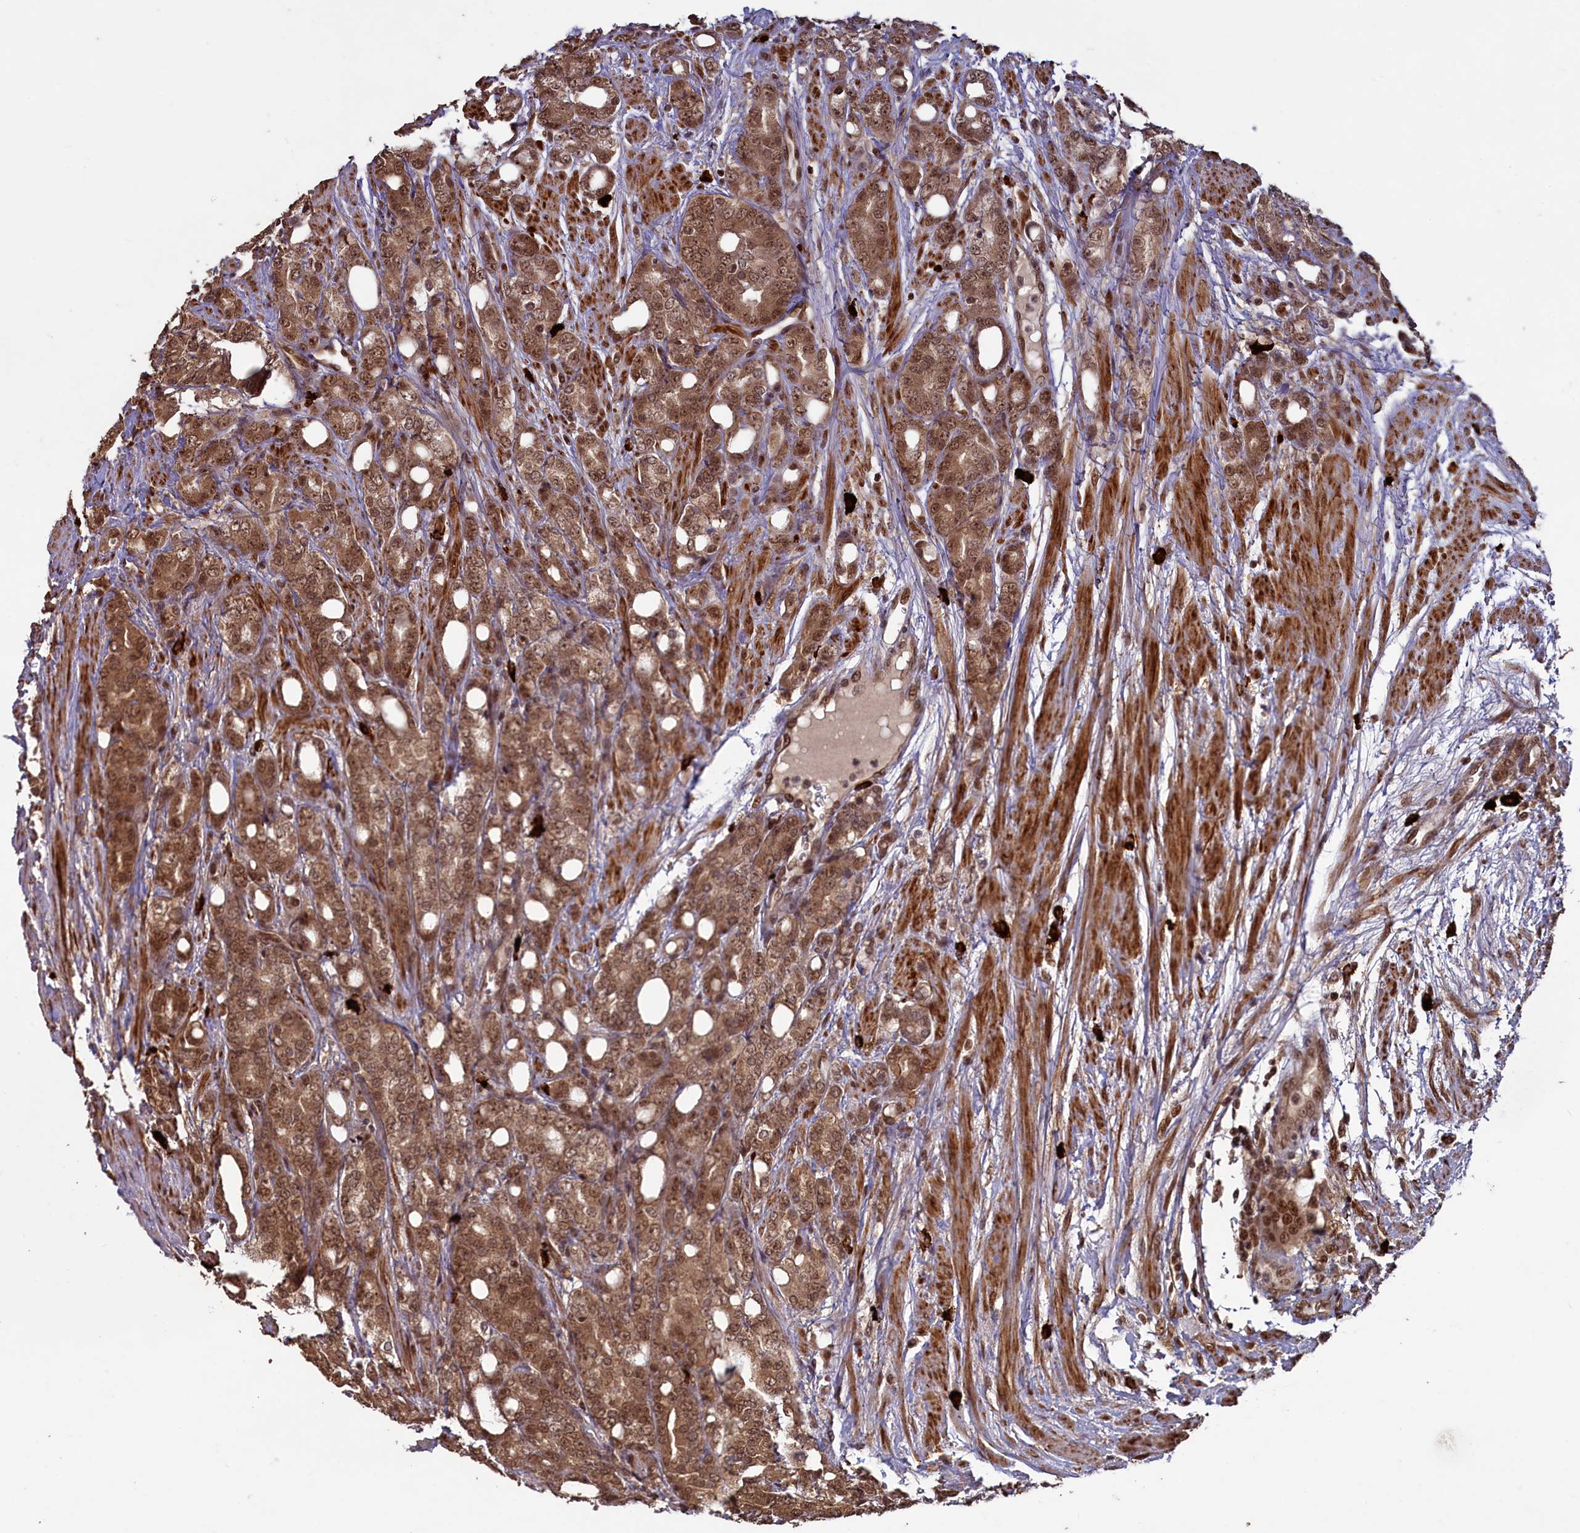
{"staining": {"intensity": "moderate", "quantity": ">75%", "location": "cytoplasmic/membranous,nuclear"}, "tissue": "prostate cancer", "cell_type": "Tumor cells", "image_type": "cancer", "snomed": [{"axis": "morphology", "description": "Adenocarcinoma, High grade"}, {"axis": "topography", "description": "Prostate"}], "caption": "Protein analysis of prostate high-grade adenocarcinoma tissue displays moderate cytoplasmic/membranous and nuclear expression in approximately >75% of tumor cells.", "gene": "NAE1", "patient": {"sex": "male", "age": 62}}